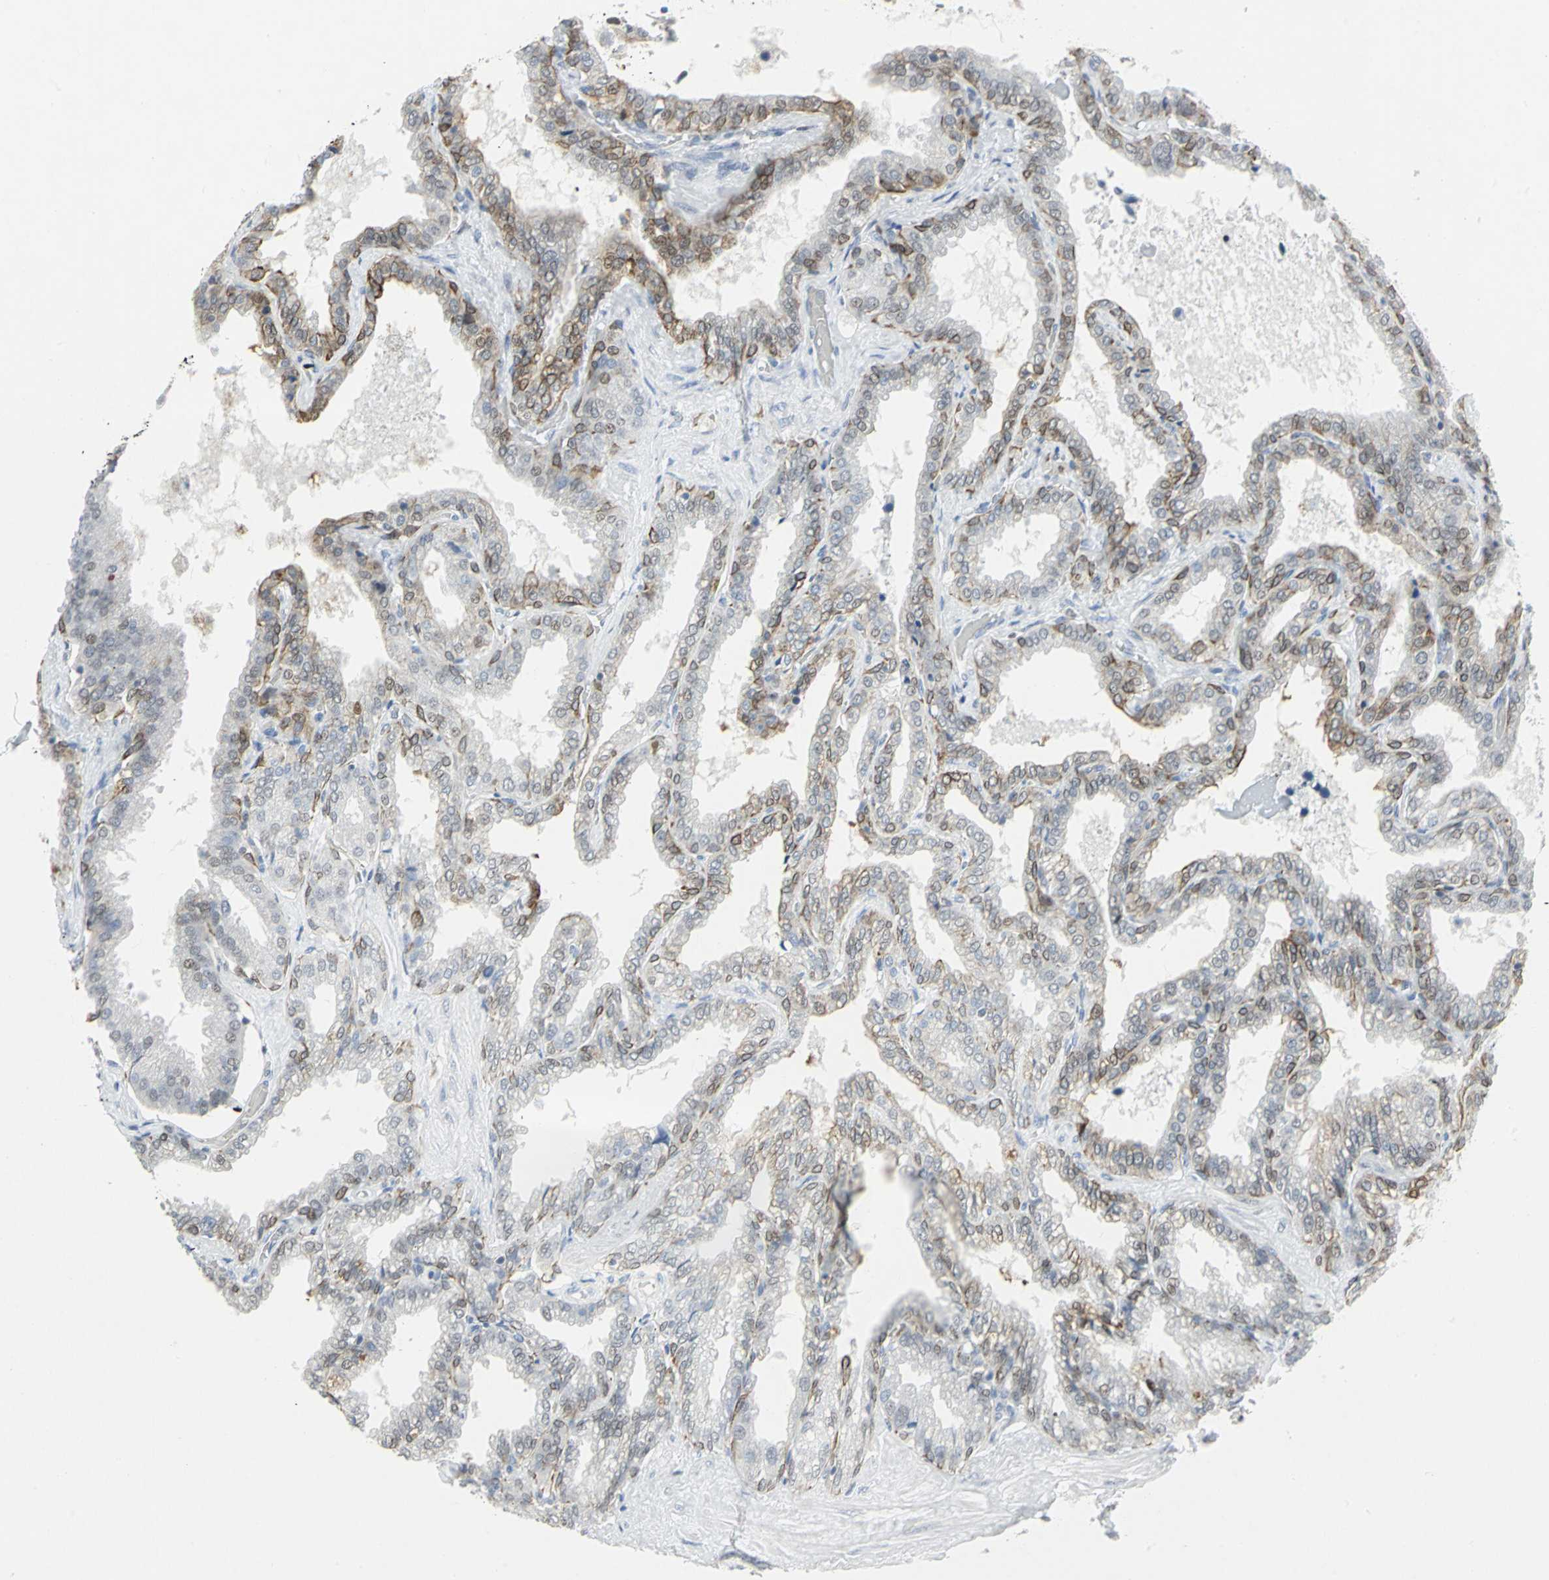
{"staining": {"intensity": "moderate", "quantity": "25%-75%", "location": "cytoplasmic/membranous"}, "tissue": "seminal vesicle", "cell_type": "Glandular cells", "image_type": "normal", "snomed": [{"axis": "morphology", "description": "Normal tissue, NOS"}, {"axis": "topography", "description": "Seminal veicle"}], "caption": "Protein expression analysis of benign human seminal vesicle reveals moderate cytoplasmic/membranous expression in about 25%-75% of glandular cells. The staining was performed using DAB to visualize the protein expression in brown, while the nuclei were stained in blue with hematoxylin (Magnification: 20x).", "gene": "RPA1", "patient": {"sex": "male", "age": 46}}